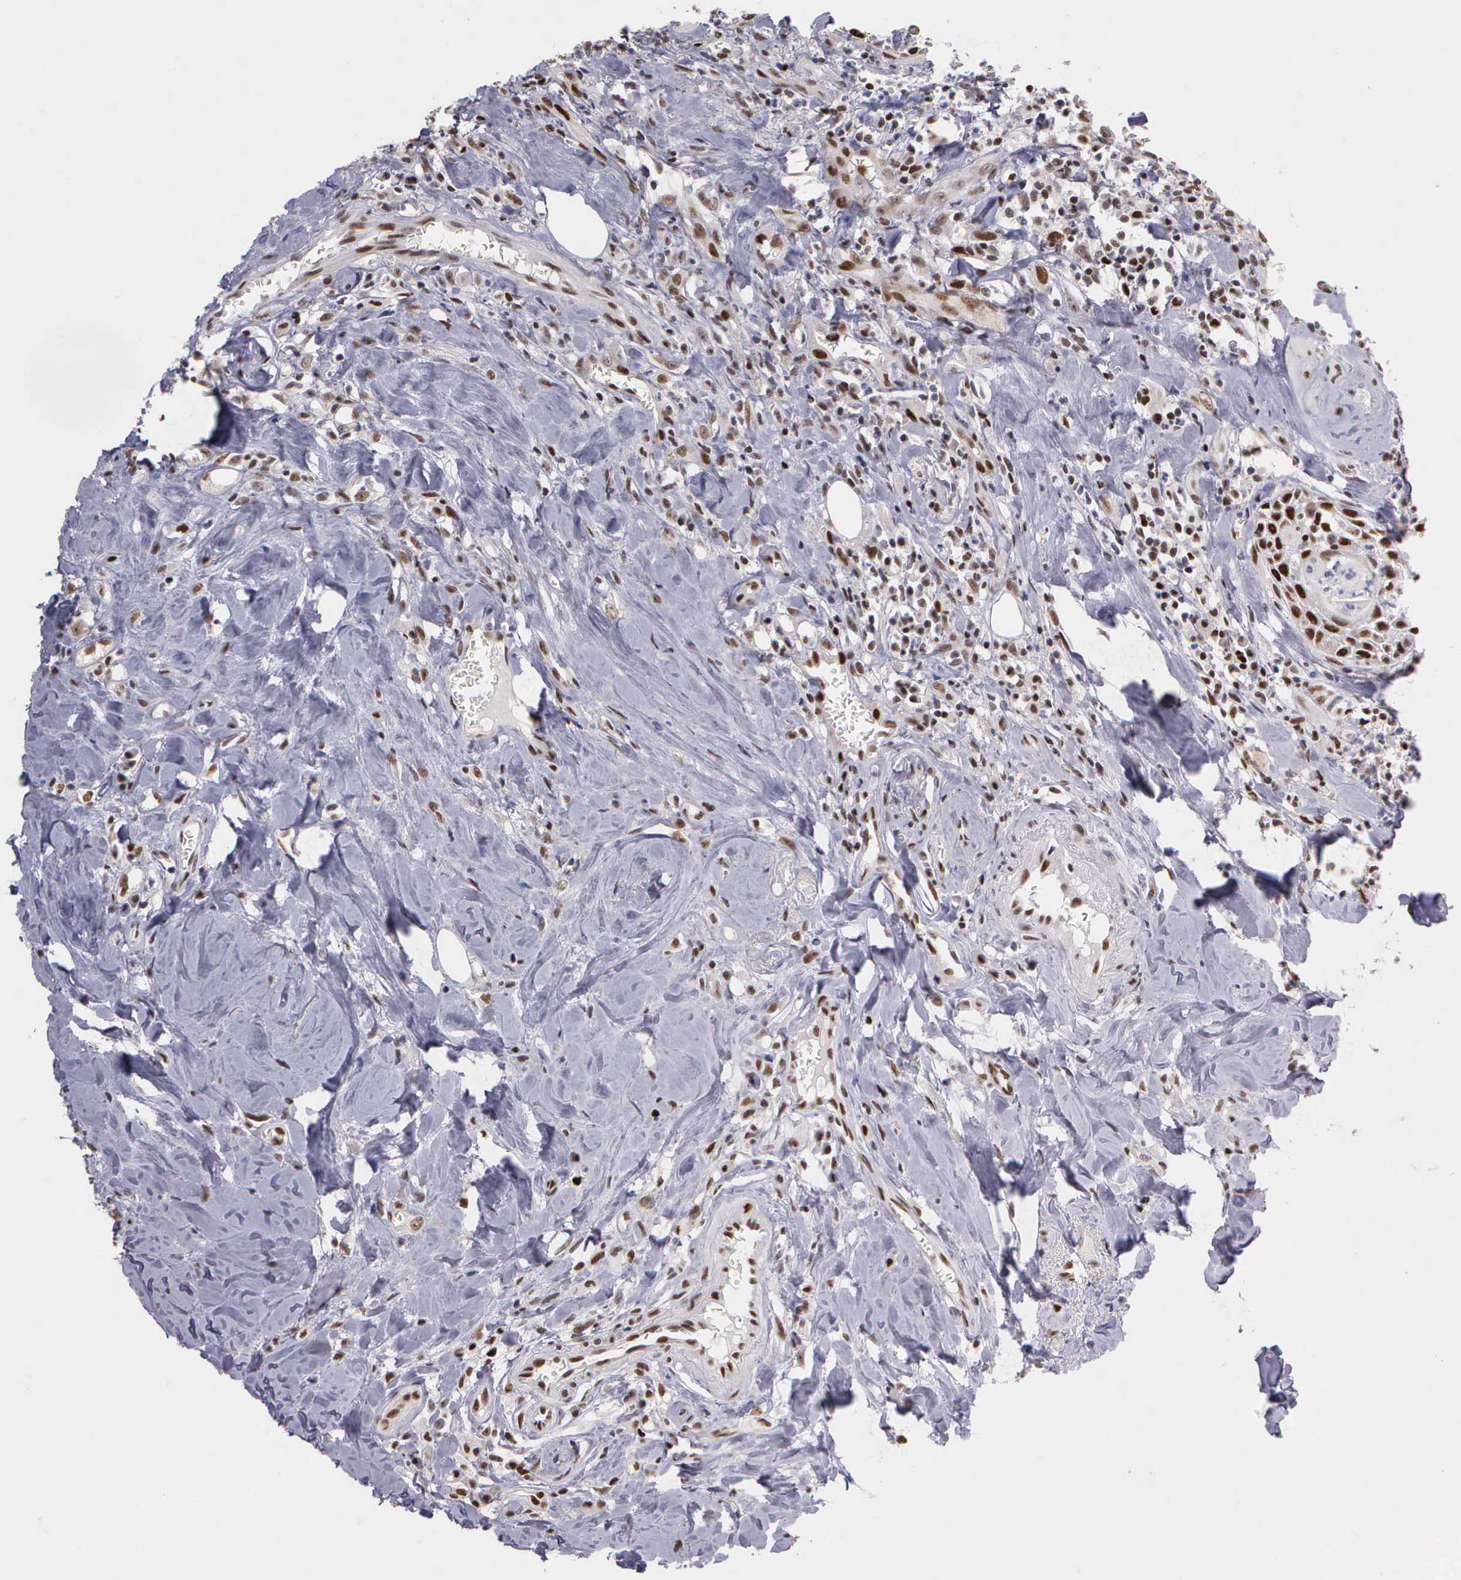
{"staining": {"intensity": "moderate", "quantity": "25%-75%", "location": "nuclear"}, "tissue": "head and neck cancer", "cell_type": "Tumor cells", "image_type": "cancer", "snomed": [{"axis": "morphology", "description": "Squamous cell carcinoma, NOS"}, {"axis": "topography", "description": "Oral tissue"}, {"axis": "topography", "description": "Head-Neck"}], "caption": "High-magnification brightfield microscopy of squamous cell carcinoma (head and neck) stained with DAB (brown) and counterstained with hematoxylin (blue). tumor cells exhibit moderate nuclear expression is seen in approximately25%-75% of cells. Using DAB (brown) and hematoxylin (blue) stains, captured at high magnification using brightfield microscopy.", "gene": "UBR7", "patient": {"sex": "female", "age": 82}}